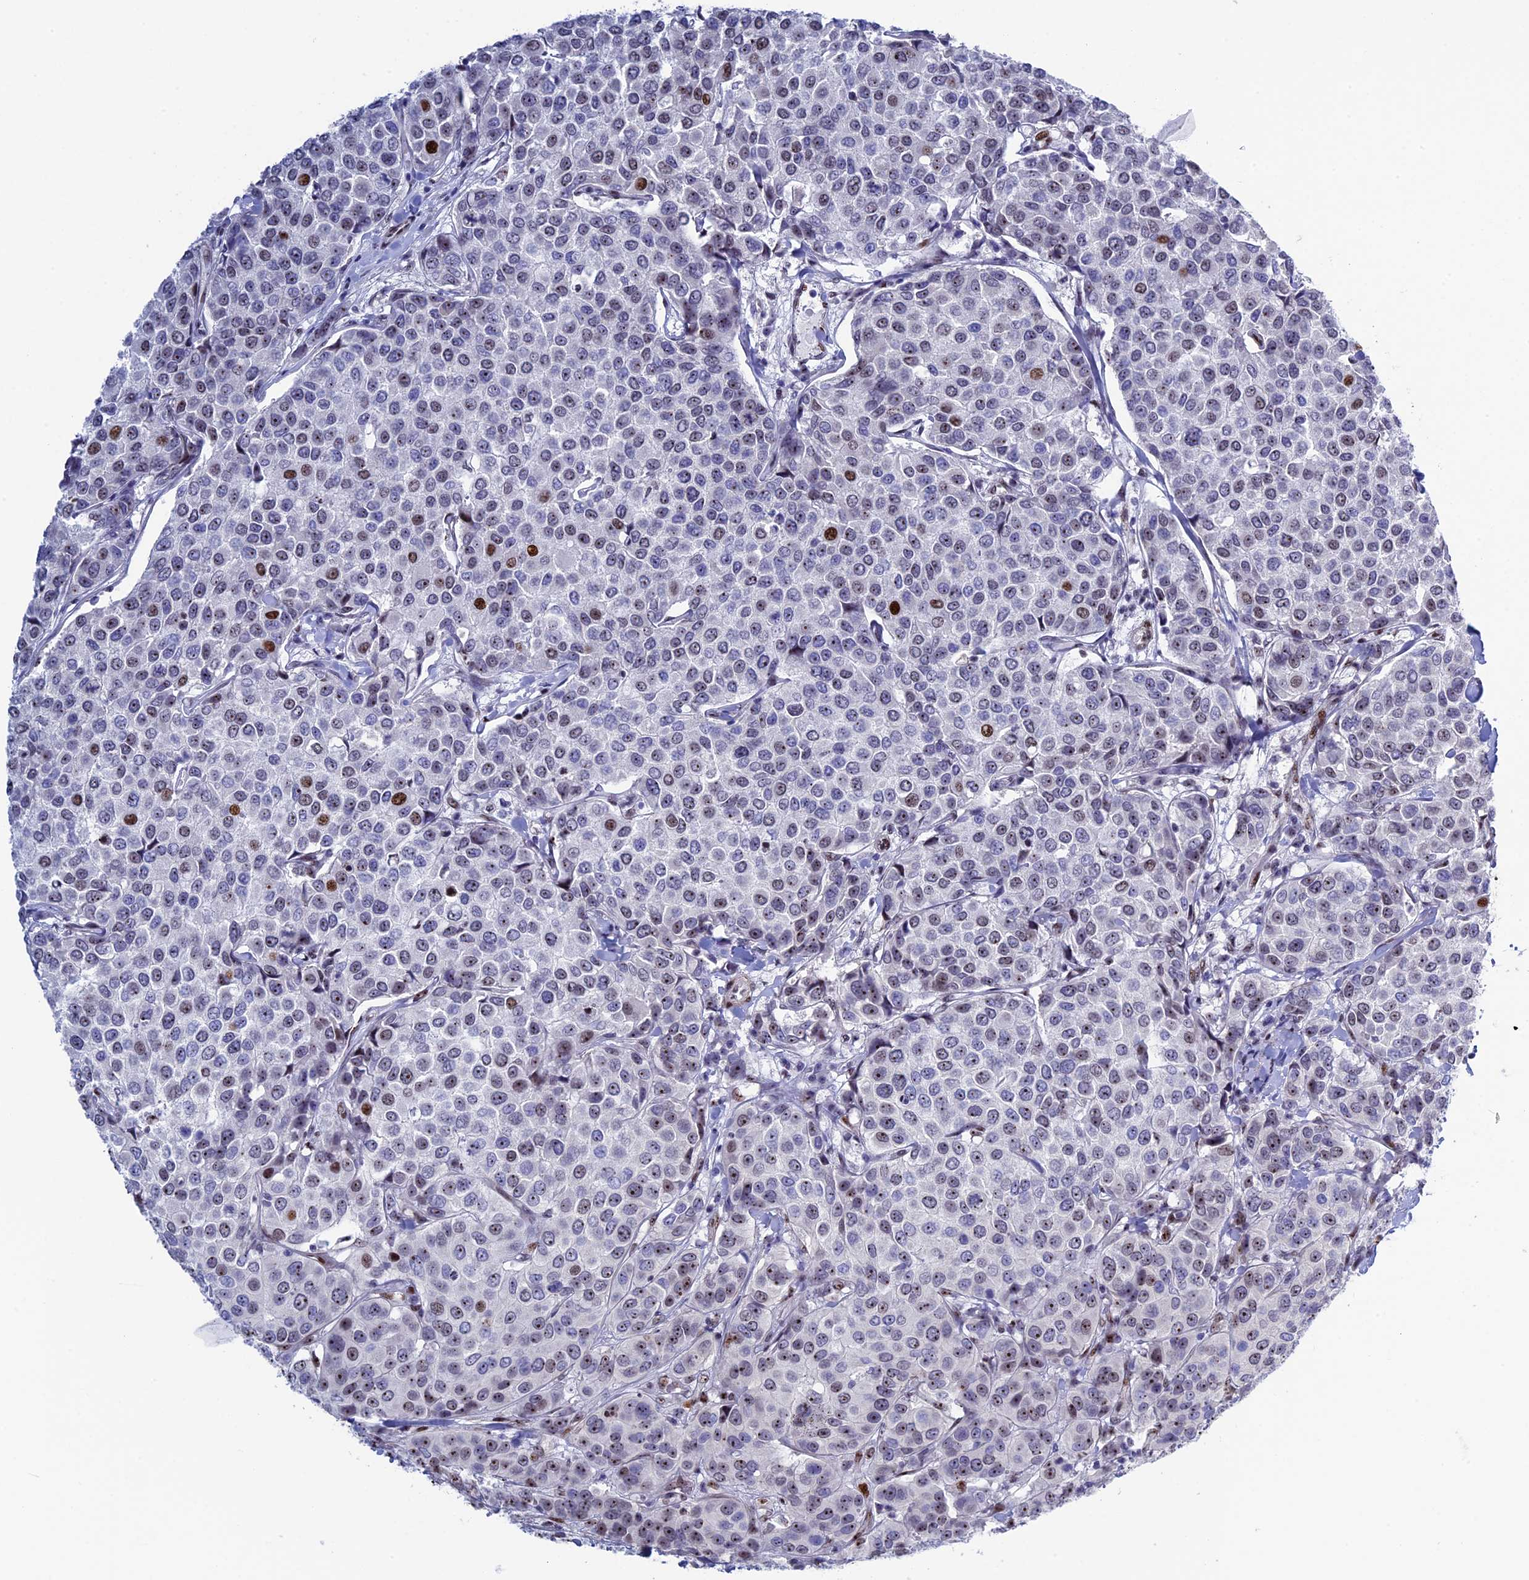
{"staining": {"intensity": "moderate", "quantity": "<25%", "location": "nuclear"}, "tissue": "breast cancer", "cell_type": "Tumor cells", "image_type": "cancer", "snomed": [{"axis": "morphology", "description": "Duct carcinoma"}, {"axis": "topography", "description": "Breast"}], "caption": "A high-resolution micrograph shows IHC staining of breast cancer (intraductal carcinoma), which displays moderate nuclear positivity in approximately <25% of tumor cells.", "gene": "CCDC86", "patient": {"sex": "female", "age": 55}}